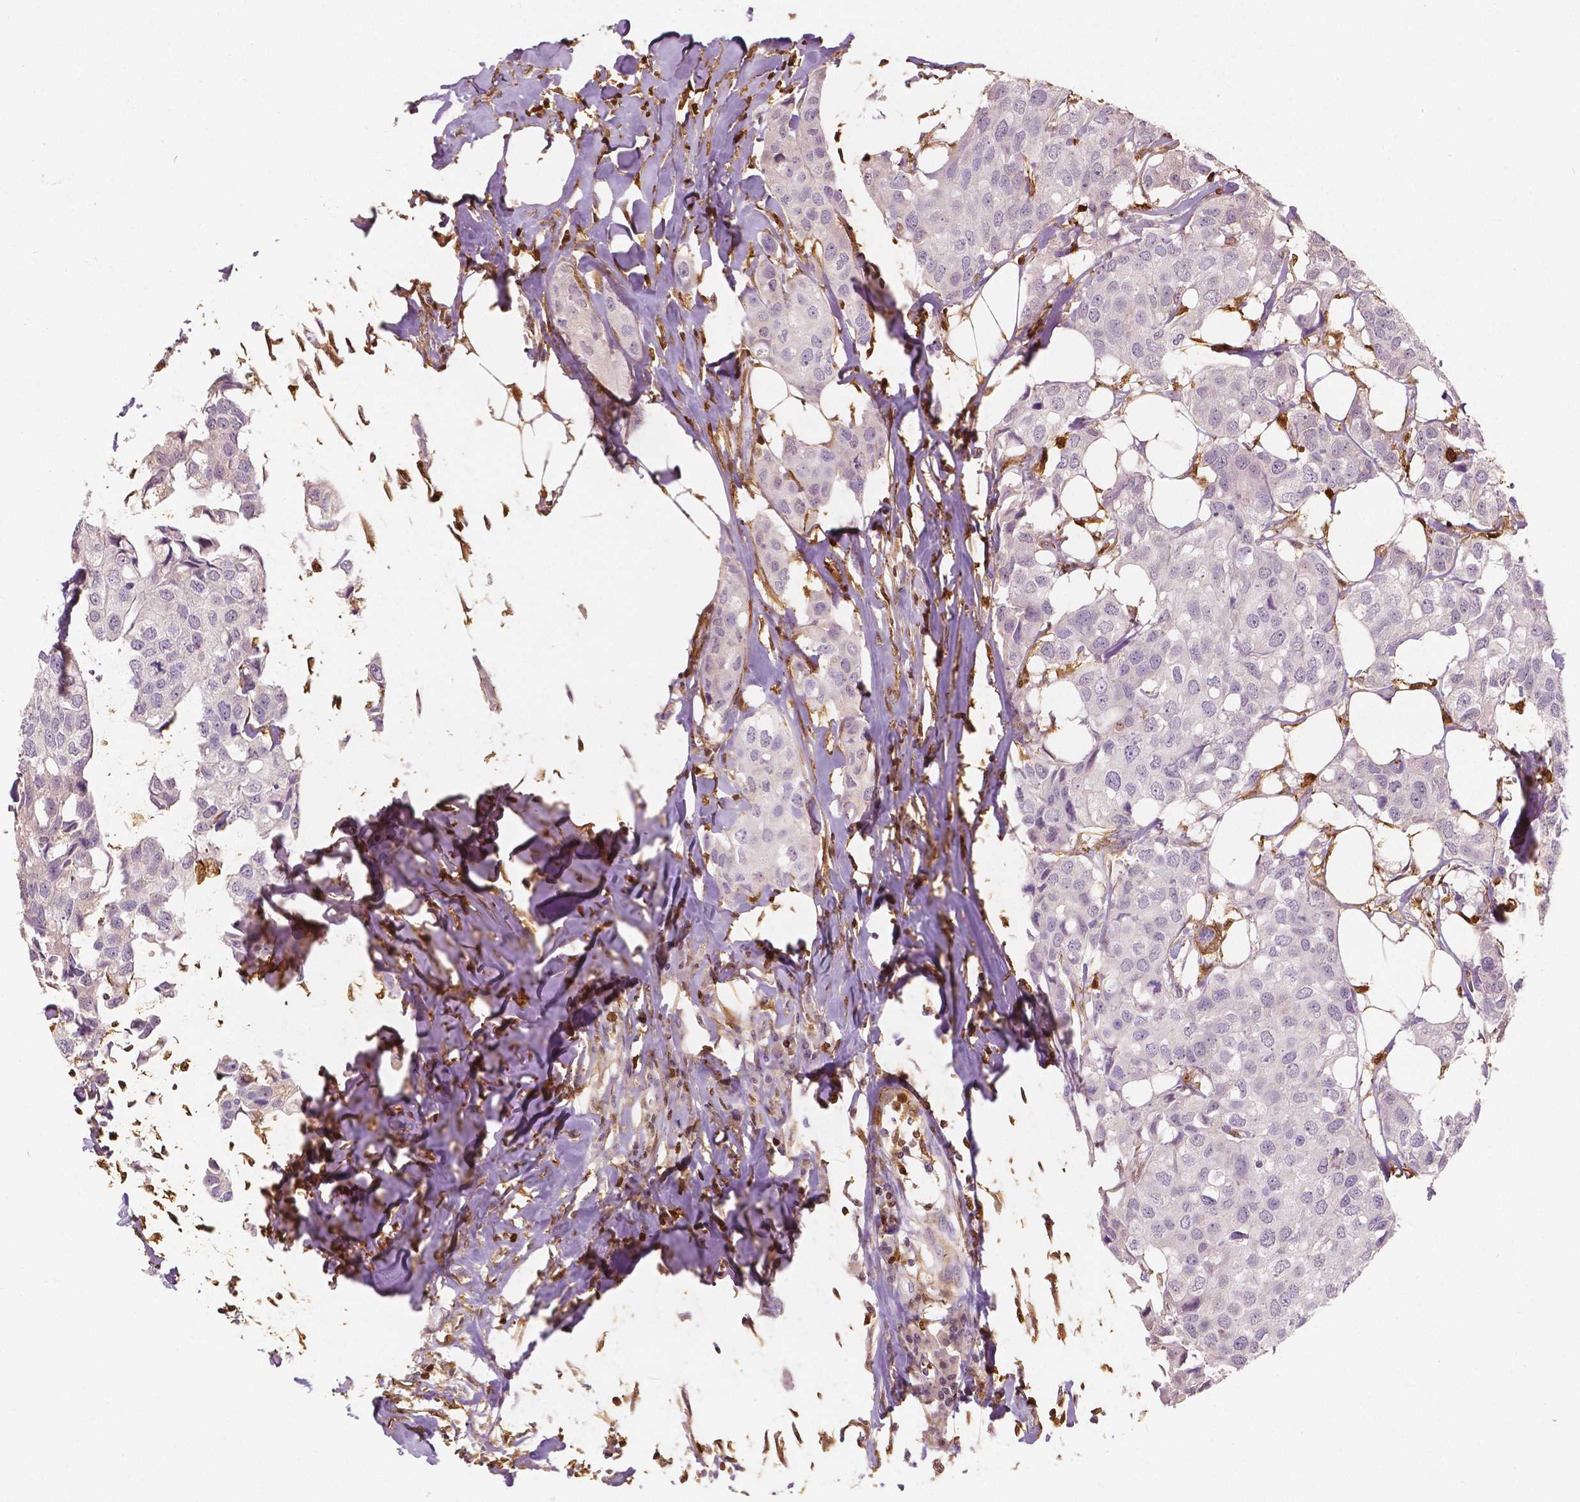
{"staining": {"intensity": "negative", "quantity": "none", "location": "none"}, "tissue": "breast cancer", "cell_type": "Tumor cells", "image_type": "cancer", "snomed": [{"axis": "morphology", "description": "Duct carcinoma"}, {"axis": "topography", "description": "Breast"}], "caption": "Breast cancer (invasive ductal carcinoma) was stained to show a protein in brown. There is no significant staining in tumor cells.", "gene": "S100A4", "patient": {"sex": "female", "age": 80}}